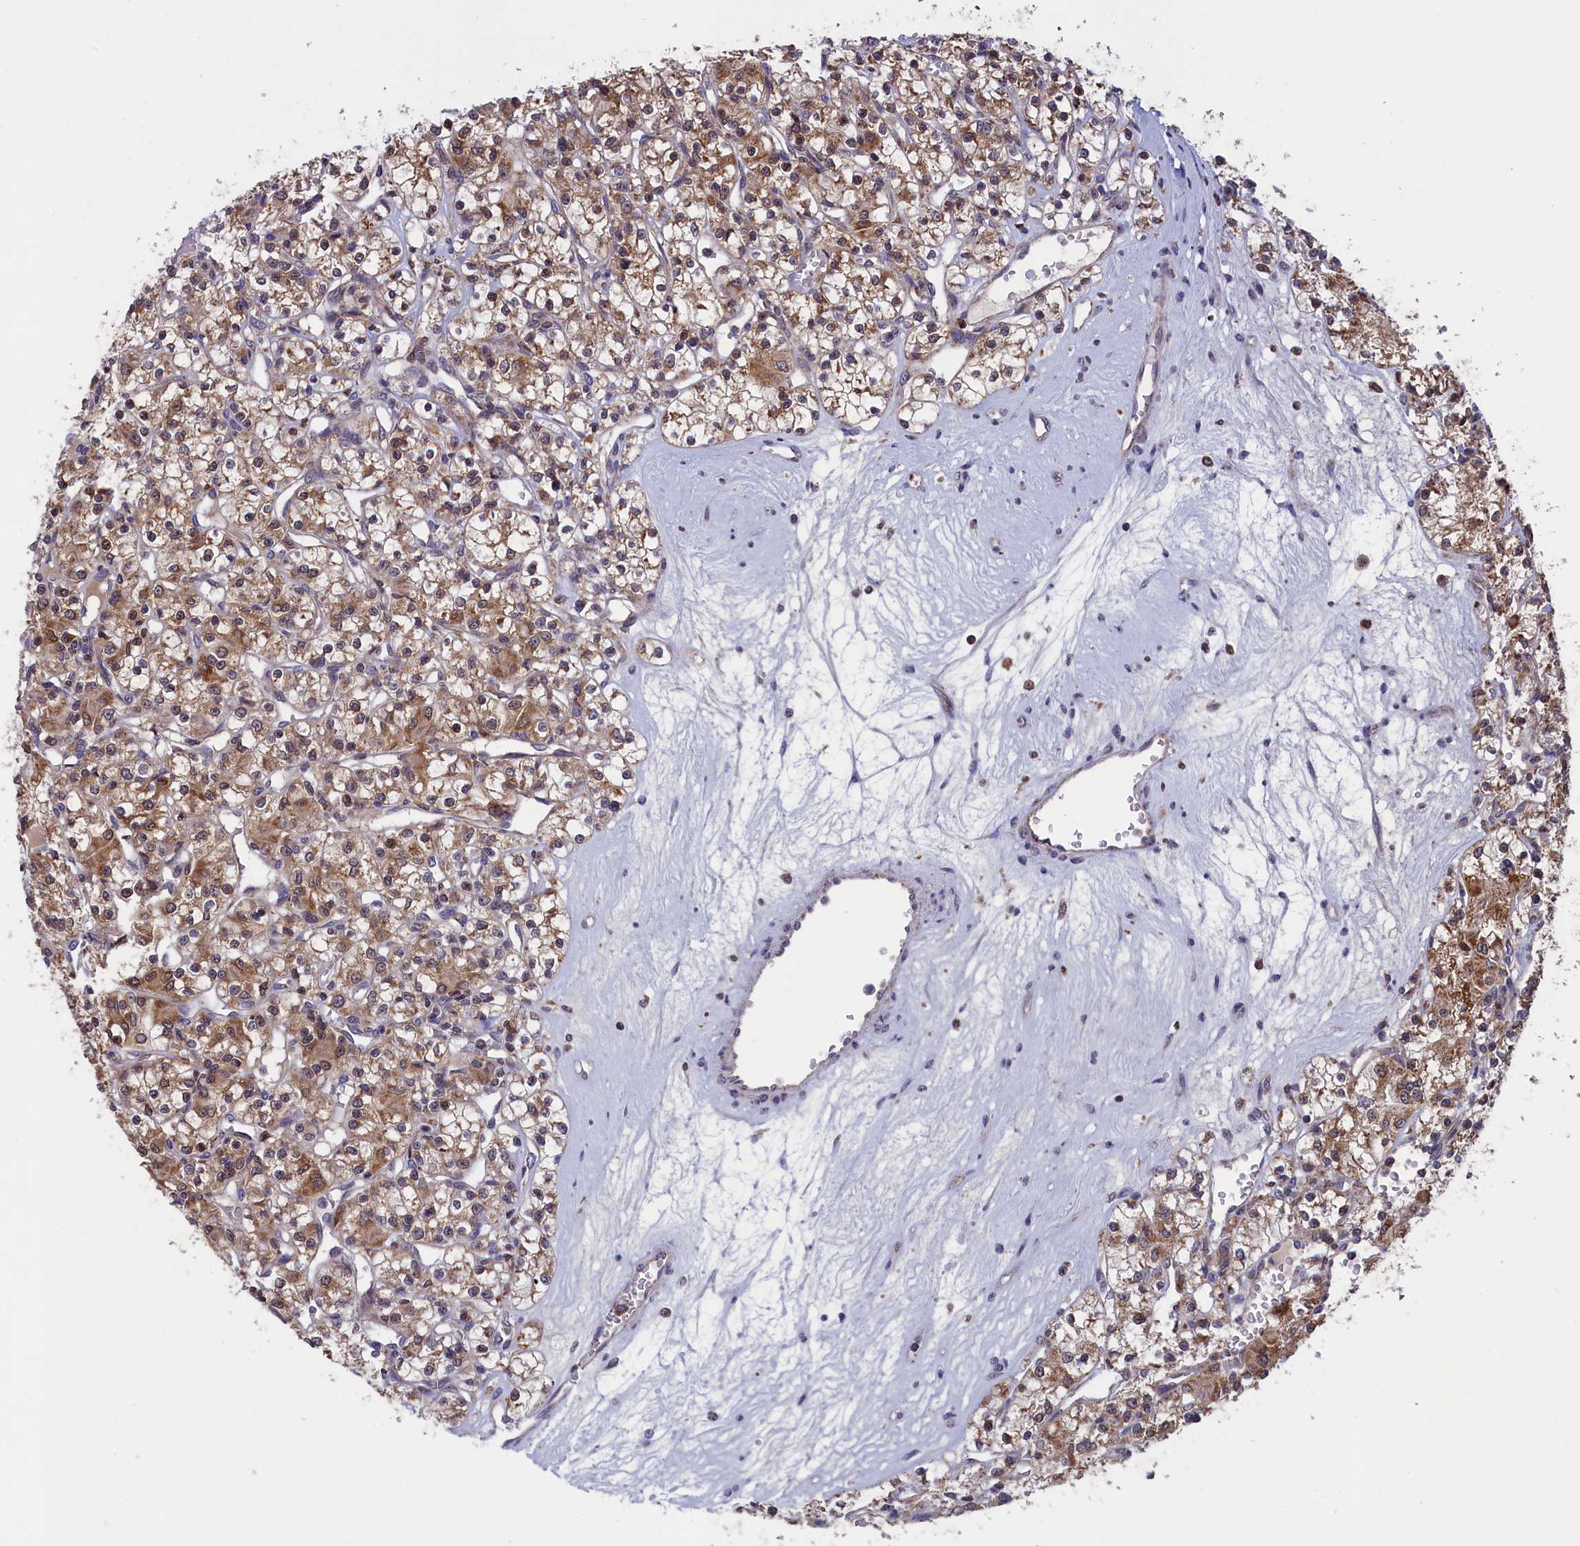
{"staining": {"intensity": "moderate", "quantity": ">75%", "location": "cytoplasmic/membranous"}, "tissue": "renal cancer", "cell_type": "Tumor cells", "image_type": "cancer", "snomed": [{"axis": "morphology", "description": "Adenocarcinoma, NOS"}, {"axis": "topography", "description": "Kidney"}], "caption": "Renal adenocarcinoma stained with a protein marker displays moderate staining in tumor cells.", "gene": "TIMM44", "patient": {"sex": "female", "age": 59}}